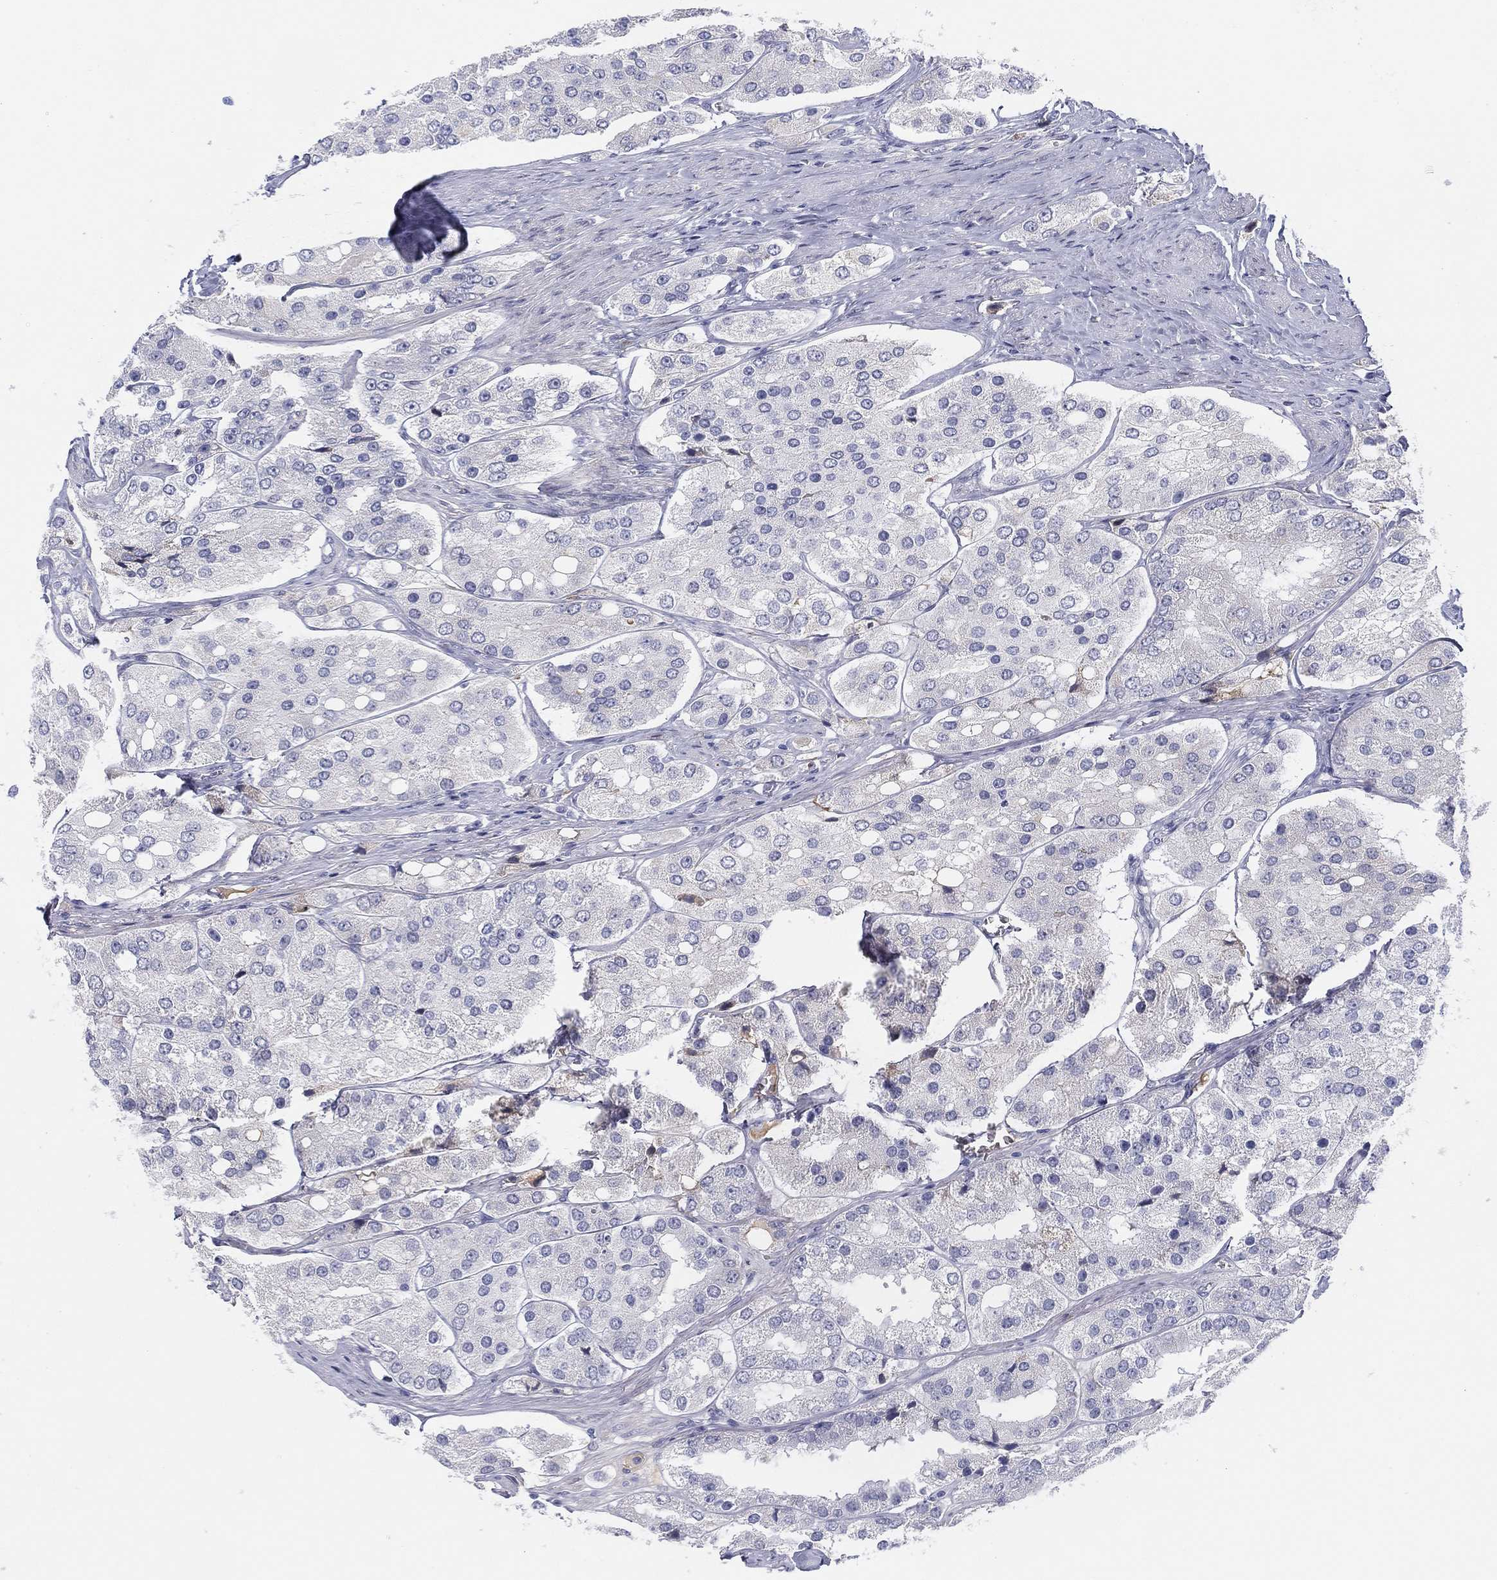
{"staining": {"intensity": "negative", "quantity": "none", "location": "none"}, "tissue": "prostate cancer", "cell_type": "Tumor cells", "image_type": "cancer", "snomed": [{"axis": "morphology", "description": "Adenocarcinoma, Low grade"}, {"axis": "topography", "description": "Prostate"}], "caption": "The photomicrograph displays no significant staining in tumor cells of prostate cancer (adenocarcinoma (low-grade)).", "gene": "MLF1", "patient": {"sex": "male", "age": 69}}